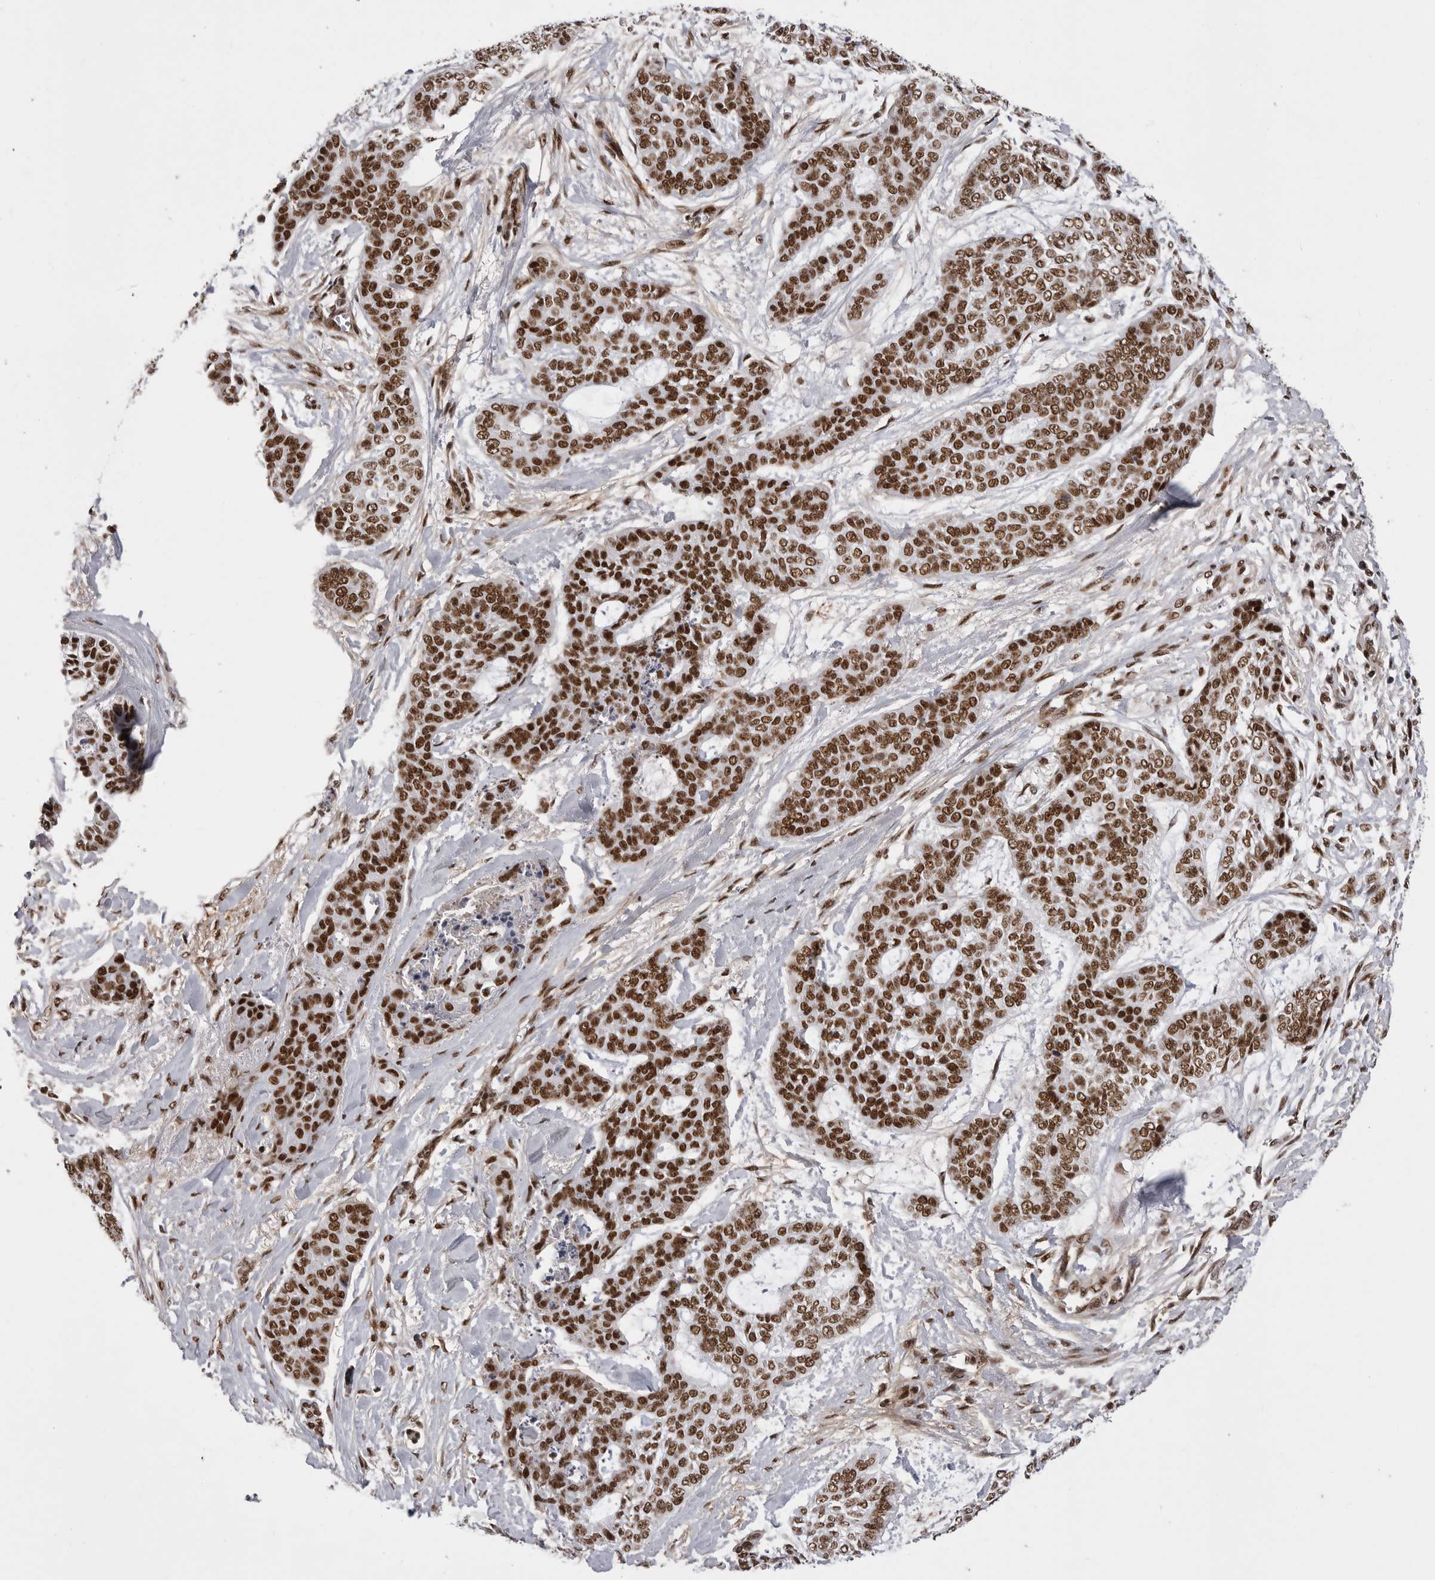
{"staining": {"intensity": "strong", "quantity": ">75%", "location": "nuclear"}, "tissue": "skin cancer", "cell_type": "Tumor cells", "image_type": "cancer", "snomed": [{"axis": "morphology", "description": "Basal cell carcinoma"}, {"axis": "topography", "description": "Skin"}], "caption": "This photomicrograph demonstrates basal cell carcinoma (skin) stained with IHC to label a protein in brown. The nuclear of tumor cells show strong positivity for the protein. Nuclei are counter-stained blue.", "gene": "PPP1R8", "patient": {"sex": "female", "age": 64}}